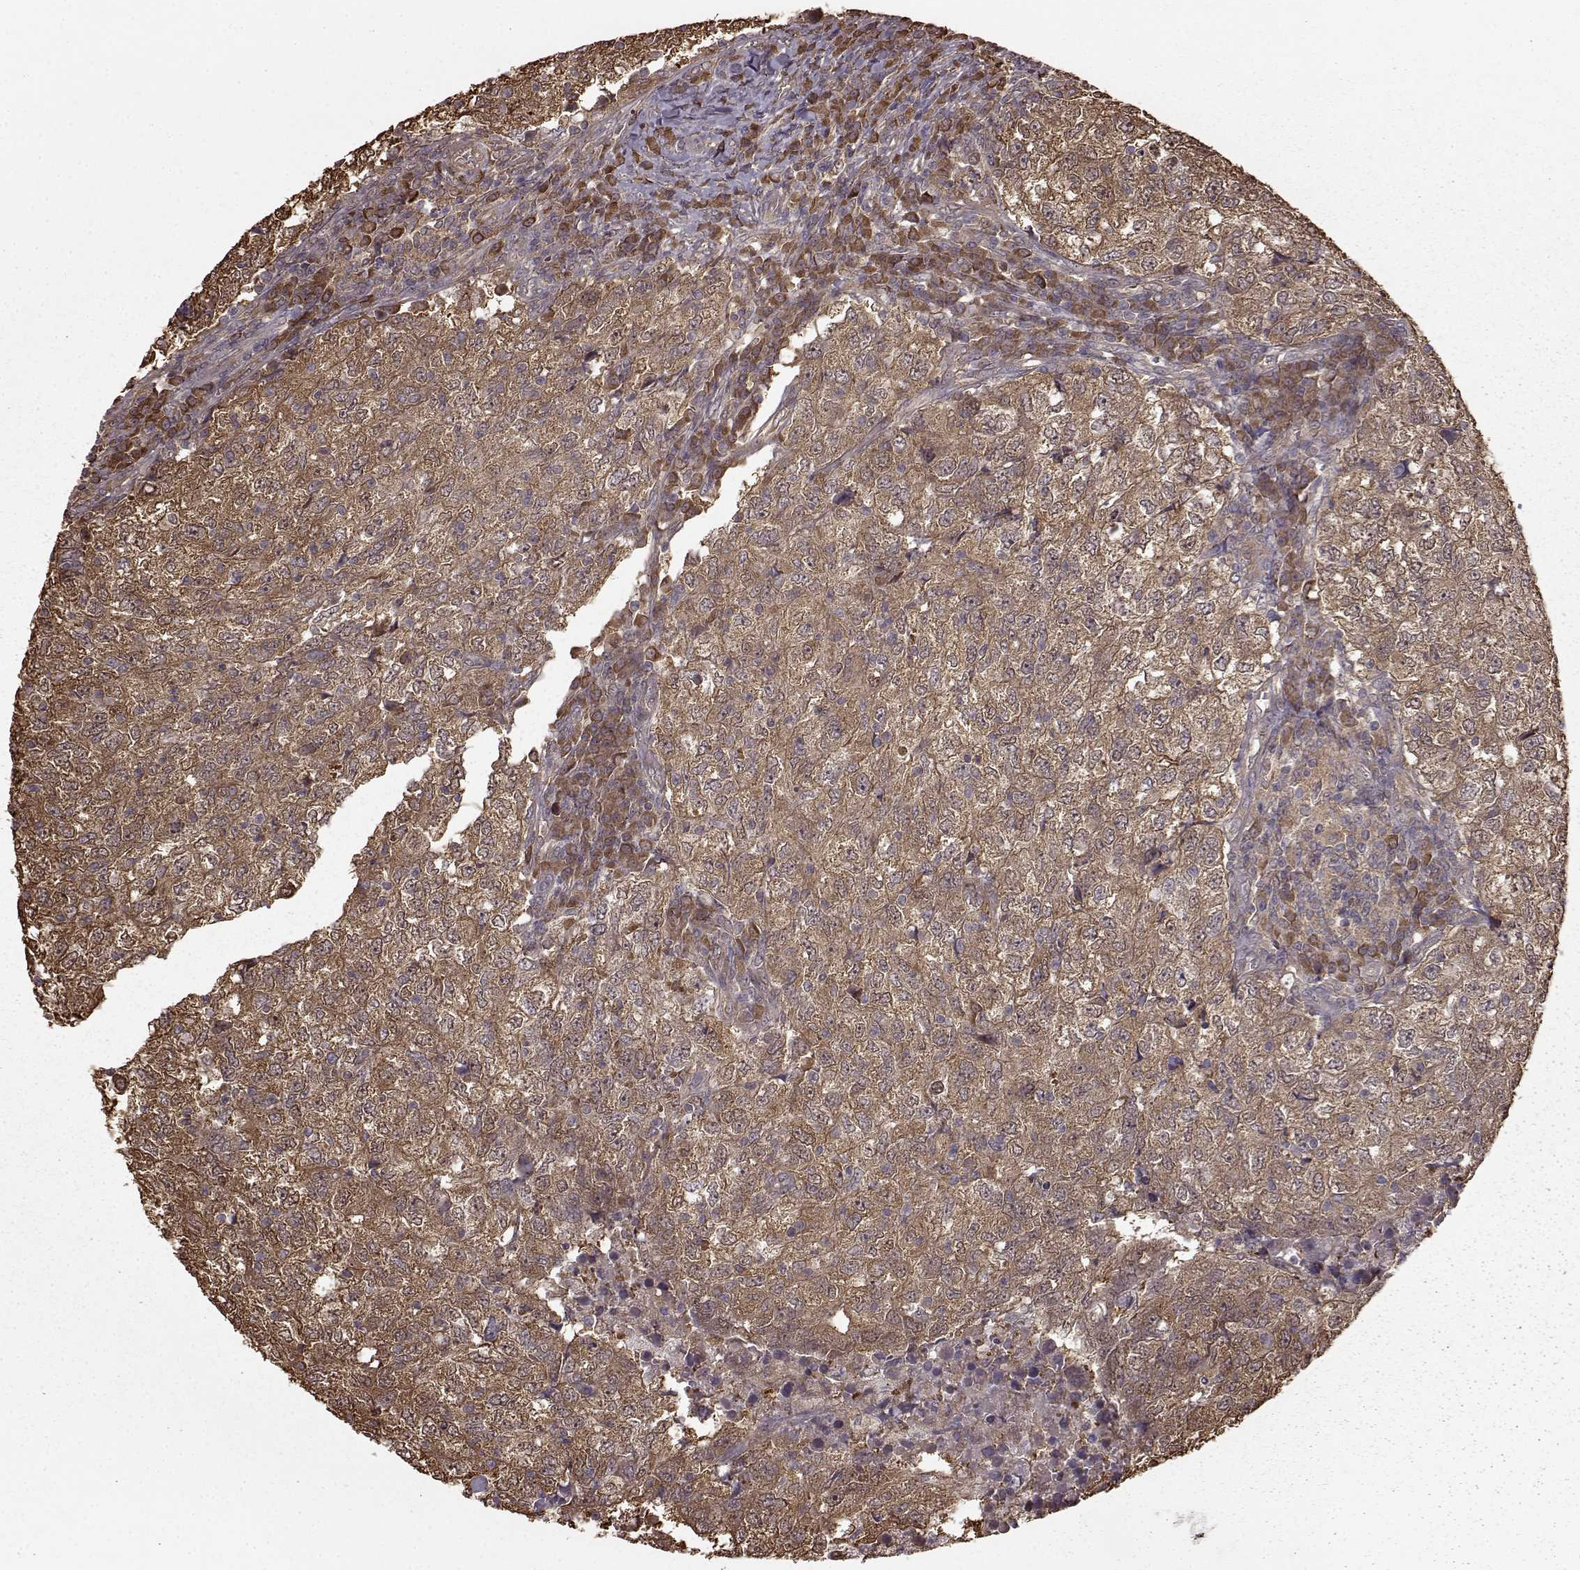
{"staining": {"intensity": "strong", "quantity": "<25%", "location": "cytoplasmic/membranous"}, "tissue": "breast cancer", "cell_type": "Tumor cells", "image_type": "cancer", "snomed": [{"axis": "morphology", "description": "Duct carcinoma"}, {"axis": "topography", "description": "Breast"}], "caption": "Immunohistochemistry photomicrograph of human breast cancer (intraductal carcinoma) stained for a protein (brown), which exhibits medium levels of strong cytoplasmic/membranous expression in about <25% of tumor cells.", "gene": "NME1-NME2", "patient": {"sex": "female", "age": 30}}